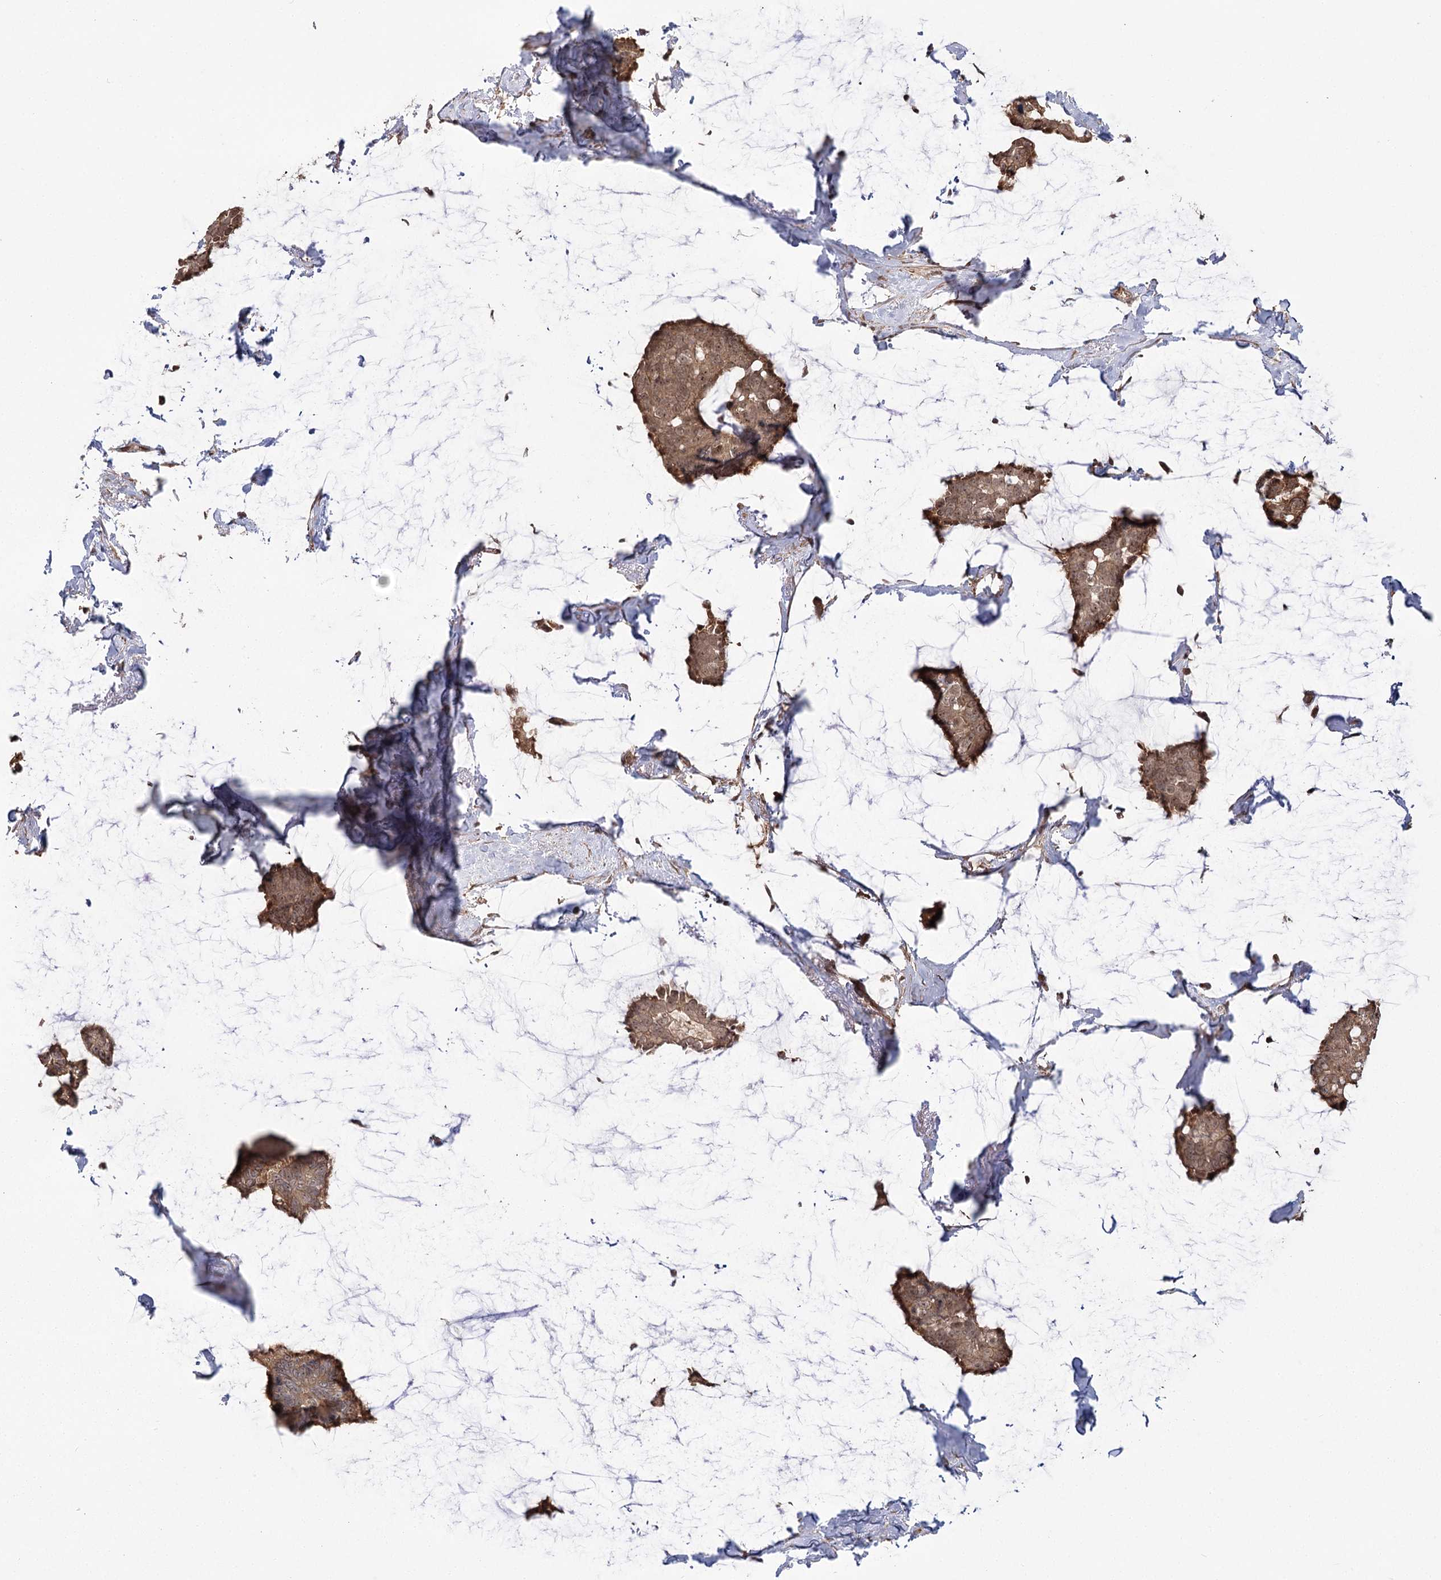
{"staining": {"intensity": "moderate", "quantity": ">75%", "location": "cytoplasmic/membranous,nuclear"}, "tissue": "breast cancer", "cell_type": "Tumor cells", "image_type": "cancer", "snomed": [{"axis": "morphology", "description": "Duct carcinoma"}, {"axis": "topography", "description": "Breast"}], "caption": "Tumor cells display moderate cytoplasmic/membranous and nuclear expression in about >75% of cells in breast invasive ductal carcinoma.", "gene": "R3HDM2", "patient": {"sex": "female", "age": 93}}